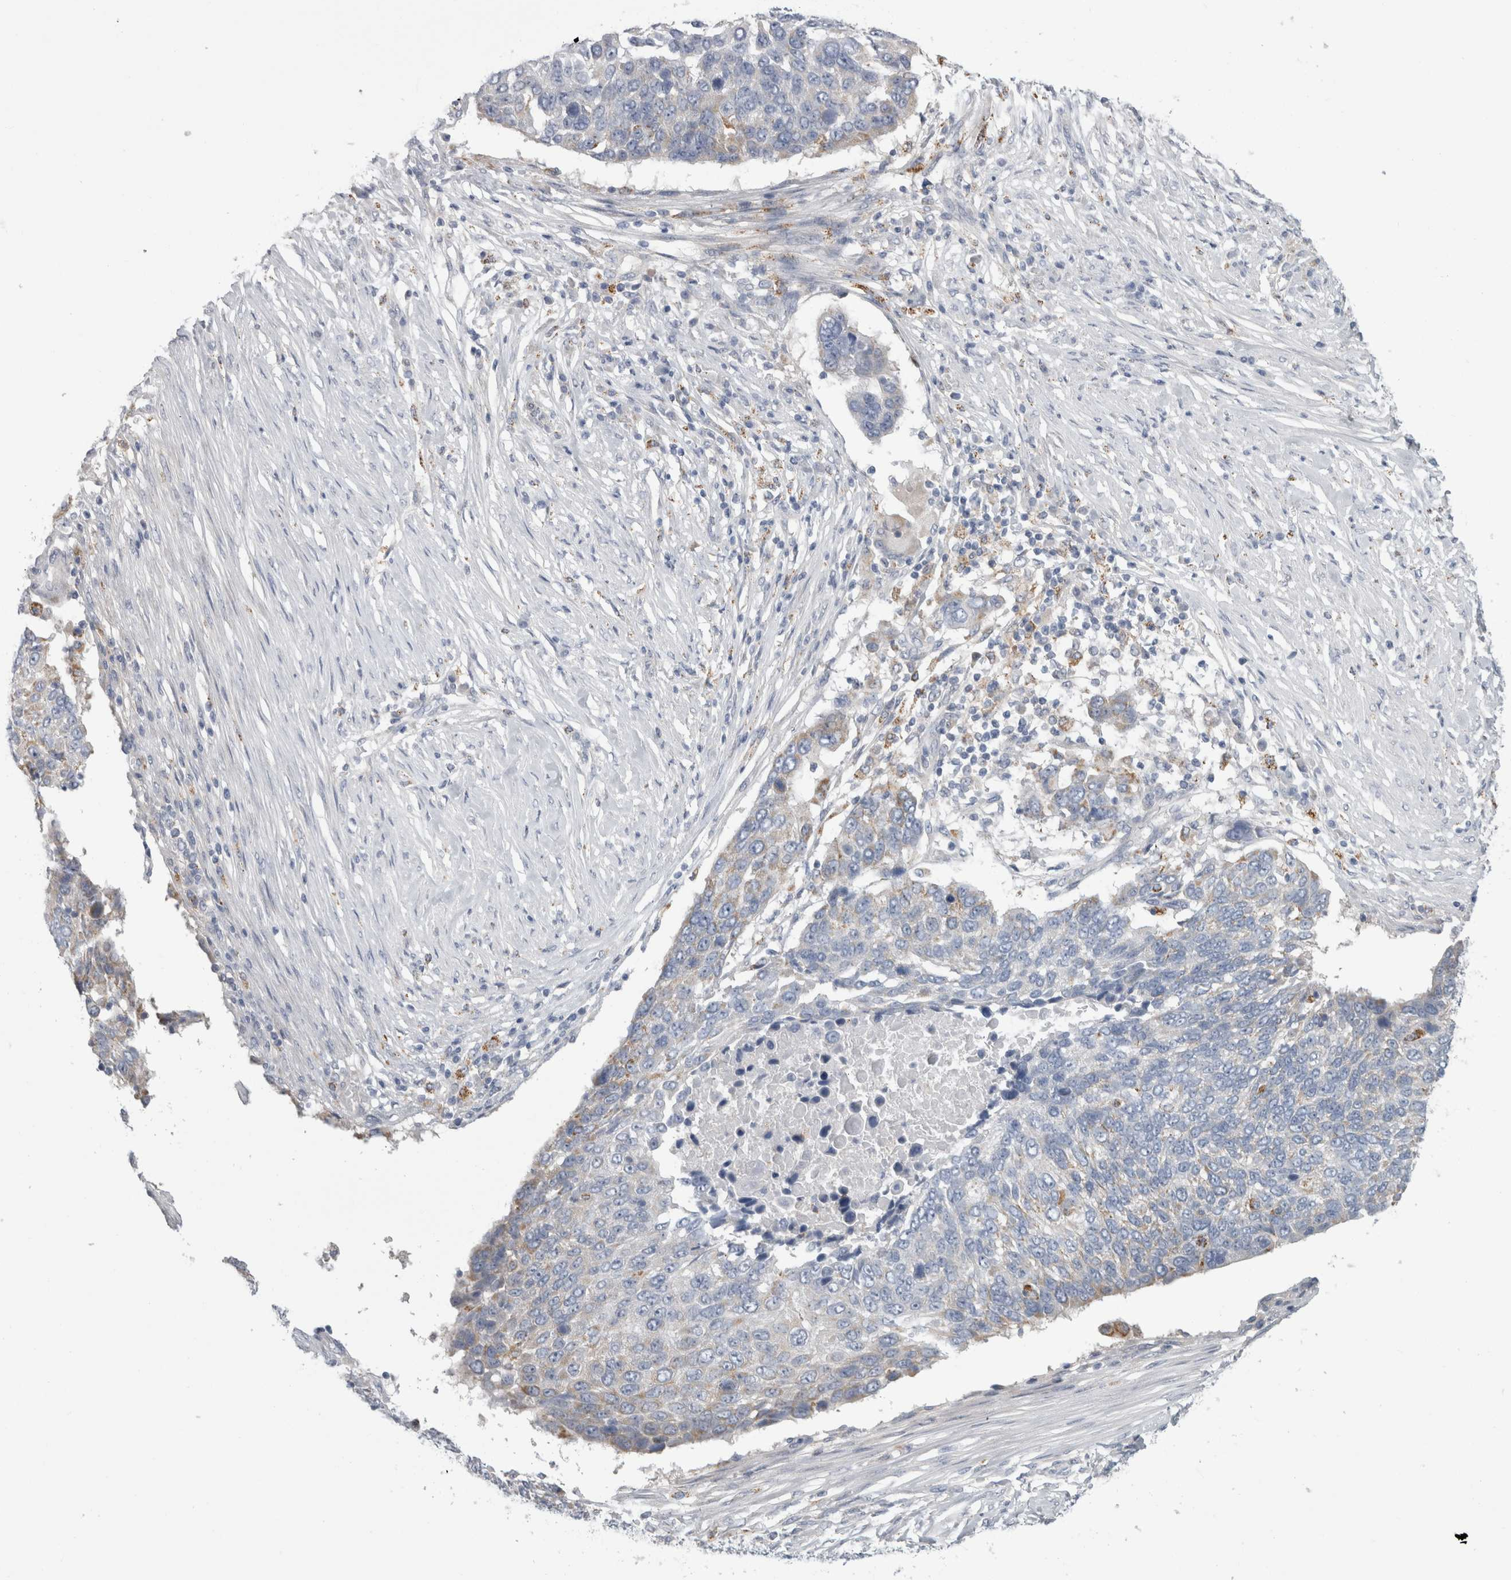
{"staining": {"intensity": "negative", "quantity": "none", "location": "none"}, "tissue": "lung cancer", "cell_type": "Tumor cells", "image_type": "cancer", "snomed": [{"axis": "morphology", "description": "Squamous cell carcinoma, NOS"}, {"axis": "topography", "description": "Lung"}], "caption": "High magnification brightfield microscopy of lung cancer stained with DAB (brown) and counterstained with hematoxylin (blue): tumor cells show no significant staining. (DAB (3,3'-diaminobenzidine) immunohistochemistry (IHC) with hematoxylin counter stain).", "gene": "GATM", "patient": {"sex": "male", "age": 66}}